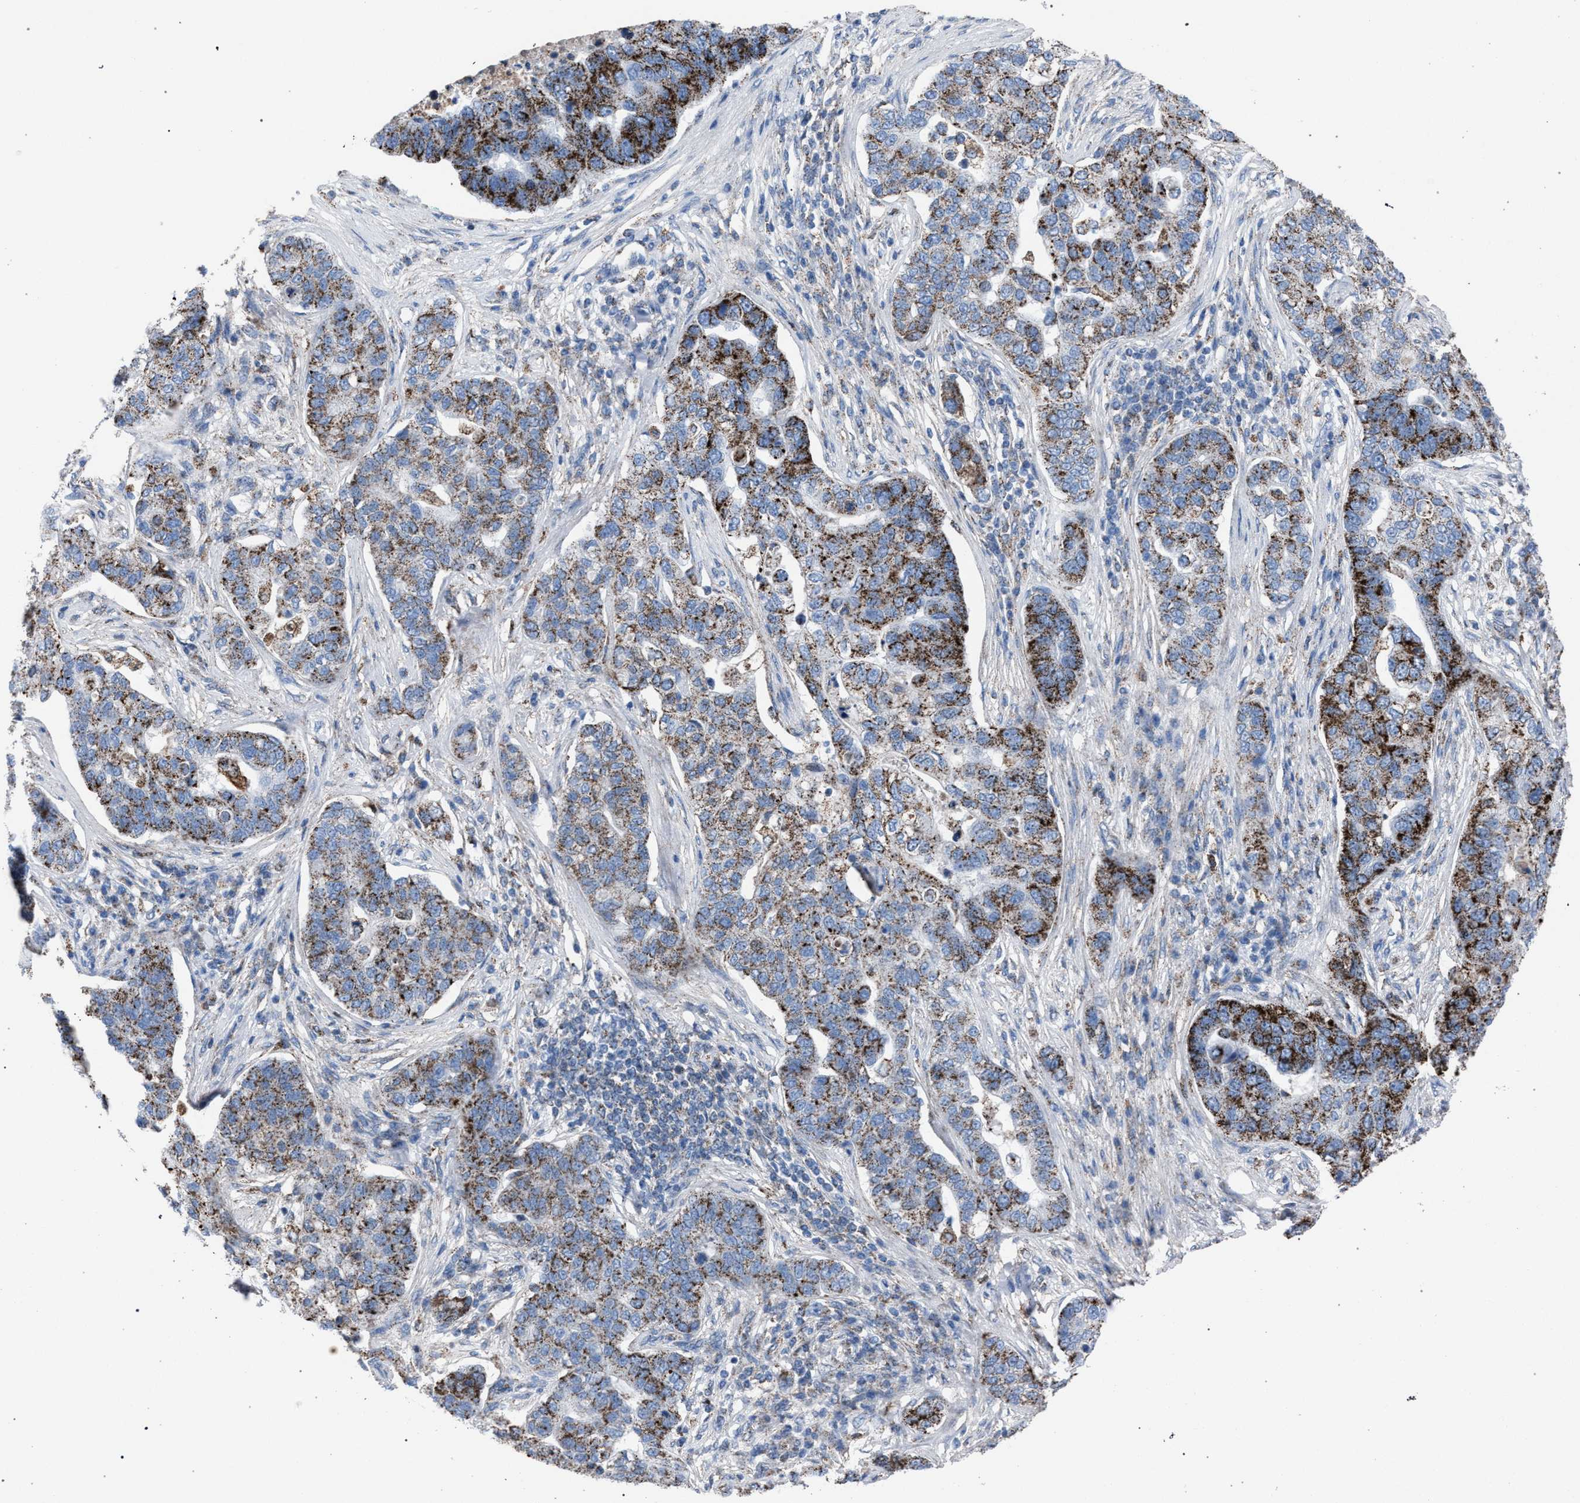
{"staining": {"intensity": "moderate", "quantity": ">75%", "location": "cytoplasmic/membranous"}, "tissue": "pancreatic cancer", "cell_type": "Tumor cells", "image_type": "cancer", "snomed": [{"axis": "morphology", "description": "Adenocarcinoma, NOS"}, {"axis": "topography", "description": "Pancreas"}], "caption": "Human adenocarcinoma (pancreatic) stained for a protein (brown) reveals moderate cytoplasmic/membranous positive positivity in approximately >75% of tumor cells.", "gene": "HSD17B4", "patient": {"sex": "female", "age": 61}}